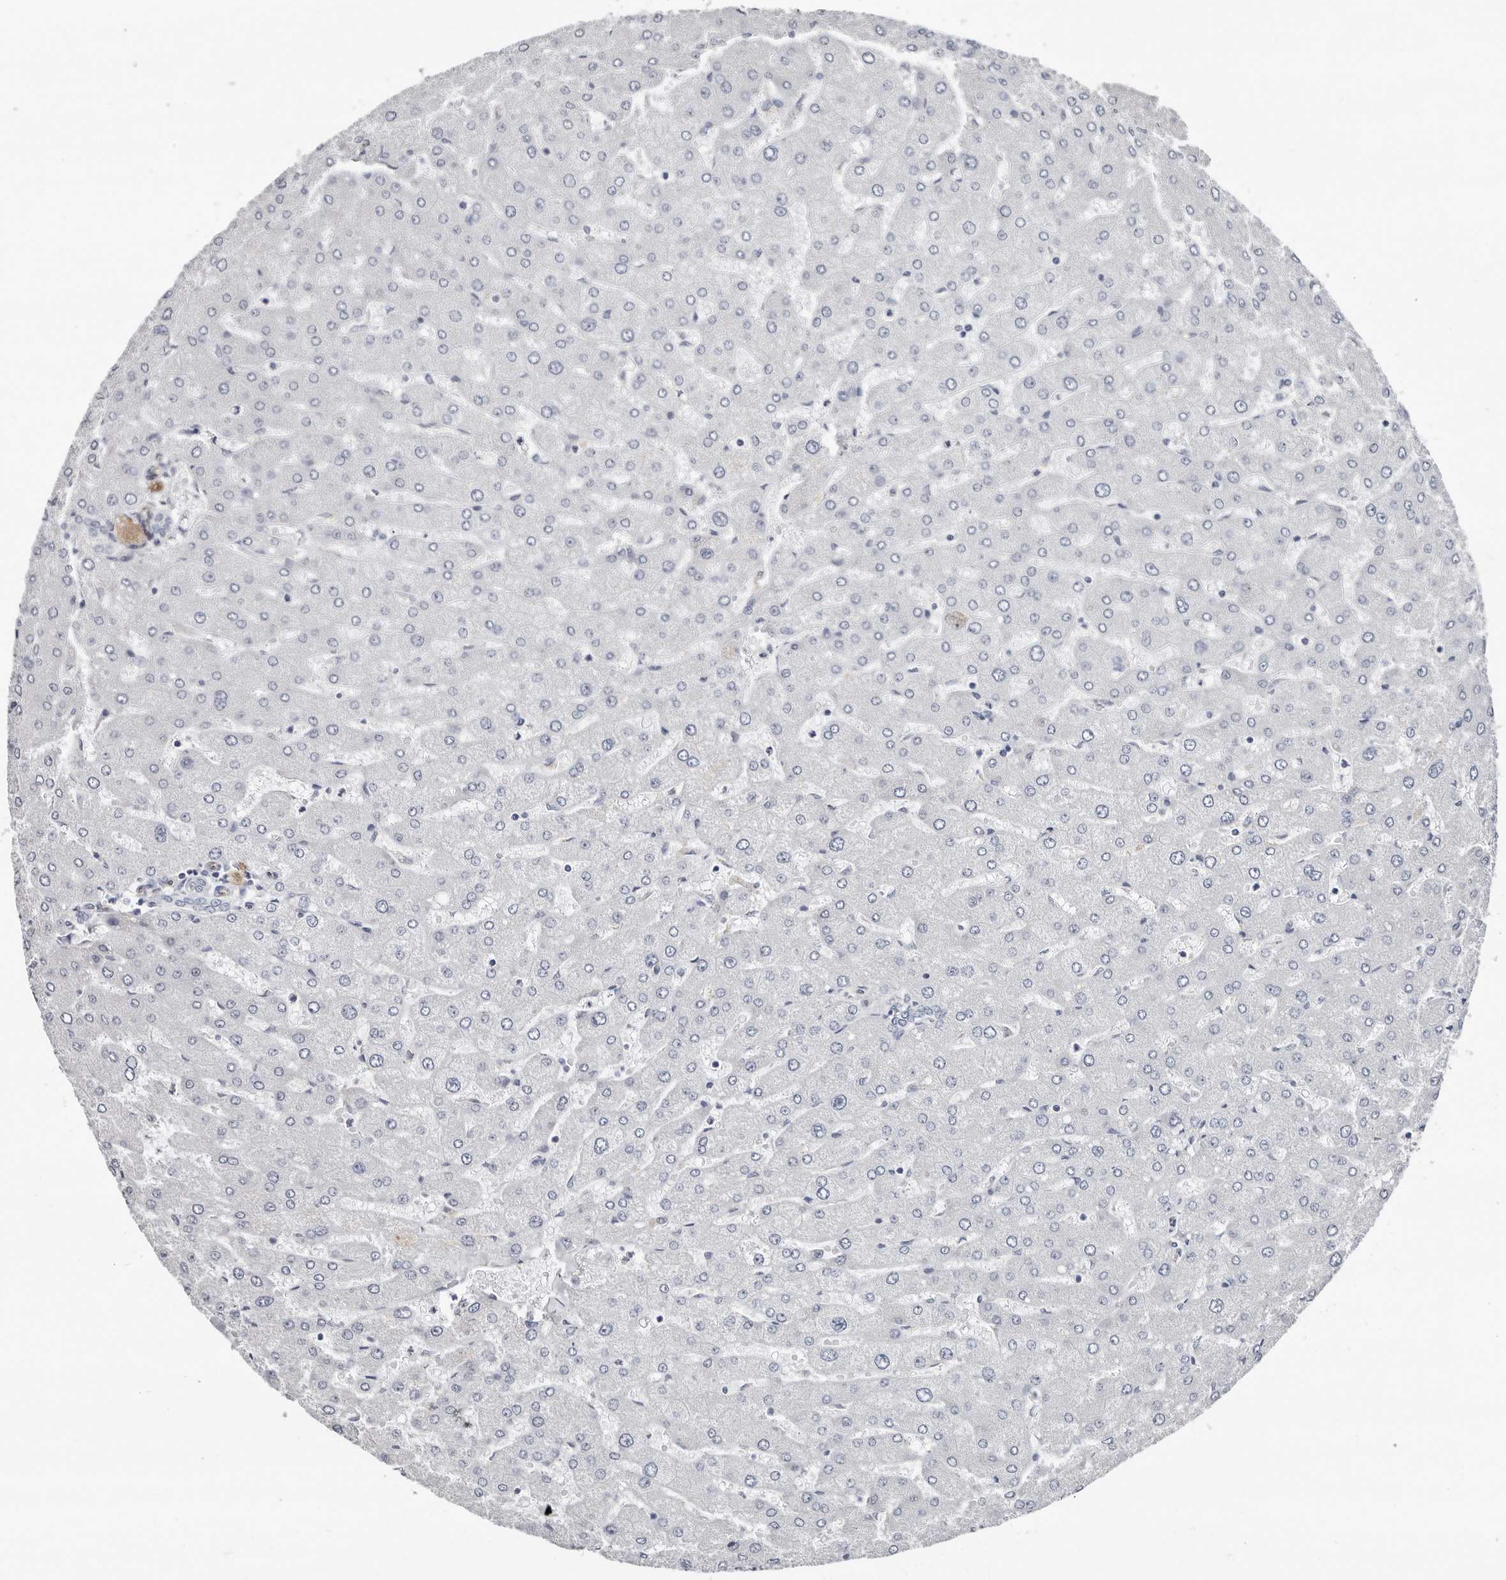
{"staining": {"intensity": "negative", "quantity": "none", "location": "none"}, "tissue": "liver", "cell_type": "Cholangiocytes", "image_type": "normal", "snomed": [{"axis": "morphology", "description": "Normal tissue, NOS"}, {"axis": "topography", "description": "Liver"}], "caption": "A histopathology image of human liver is negative for staining in cholangiocytes.", "gene": "ASRGL1", "patient": {"sex": "male", "age": 55}}